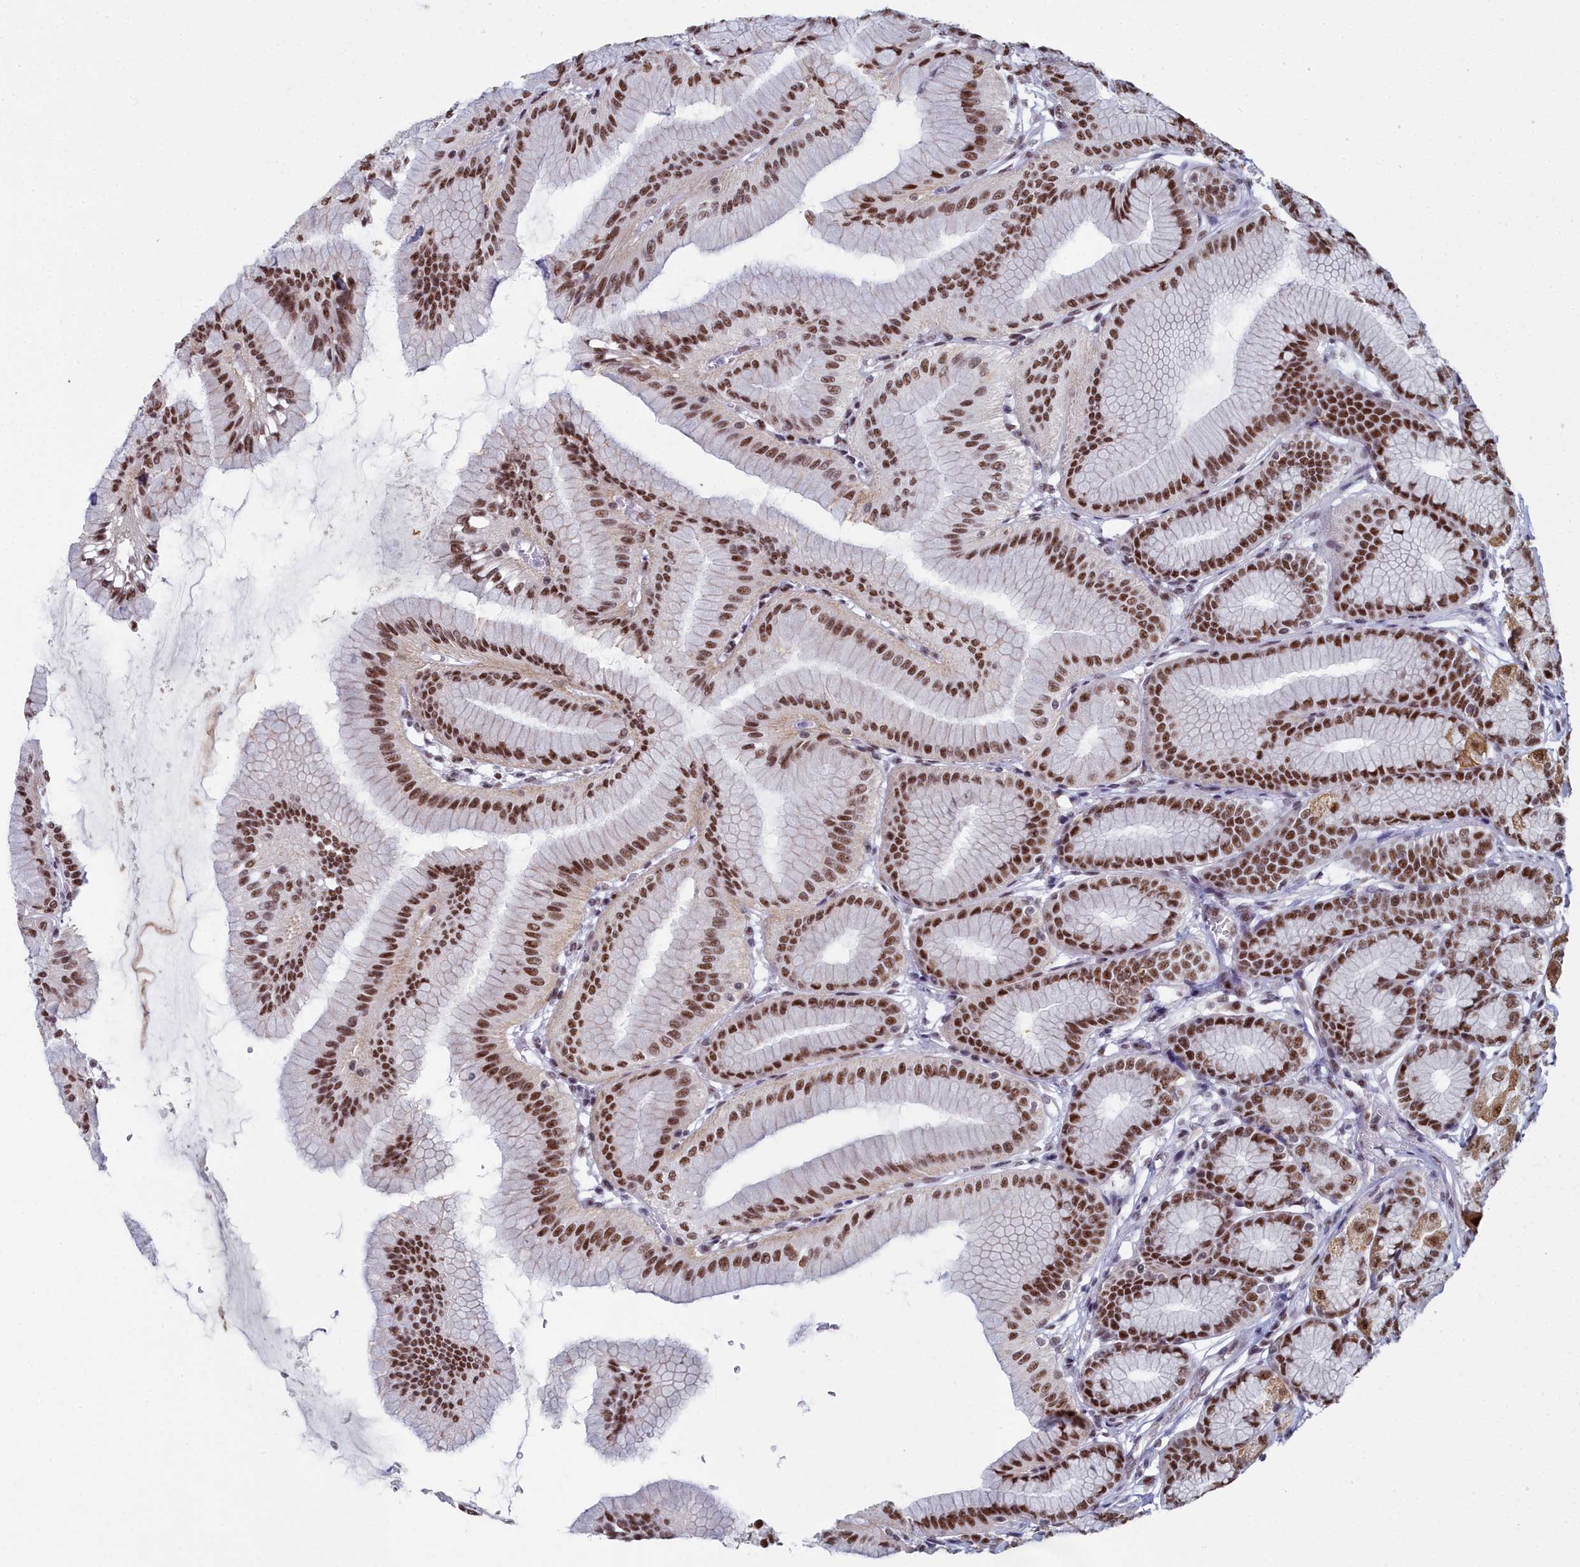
{"staining": {"intensity": "strong", "quantity": ">75%", "location": "nuclear"}, "tissue": "stomach", "cell_type": "Glandular cells", "image_type": "normal", "snomed": [{"axis": "morphology", "description": "Normal tissue, NOS"}, {"axis": "morphology", "description": "Adenocarcinoma, NOS"}, {"axis": "morphology", "description": "Adenocarcinoma, High grade"}, {"axis": "topography", "description": "Stomach, upper"}, {"axis": "topography", "description": "Stomach"}], "caption": "This photomicrograph demonstrates immunohistochemistry staining of normal human stomach, with high strong nuclear staining in approximately >75% of glandular cells.", "gene": "SF3B3", "patient": {"sex": "female", "age": 65}}